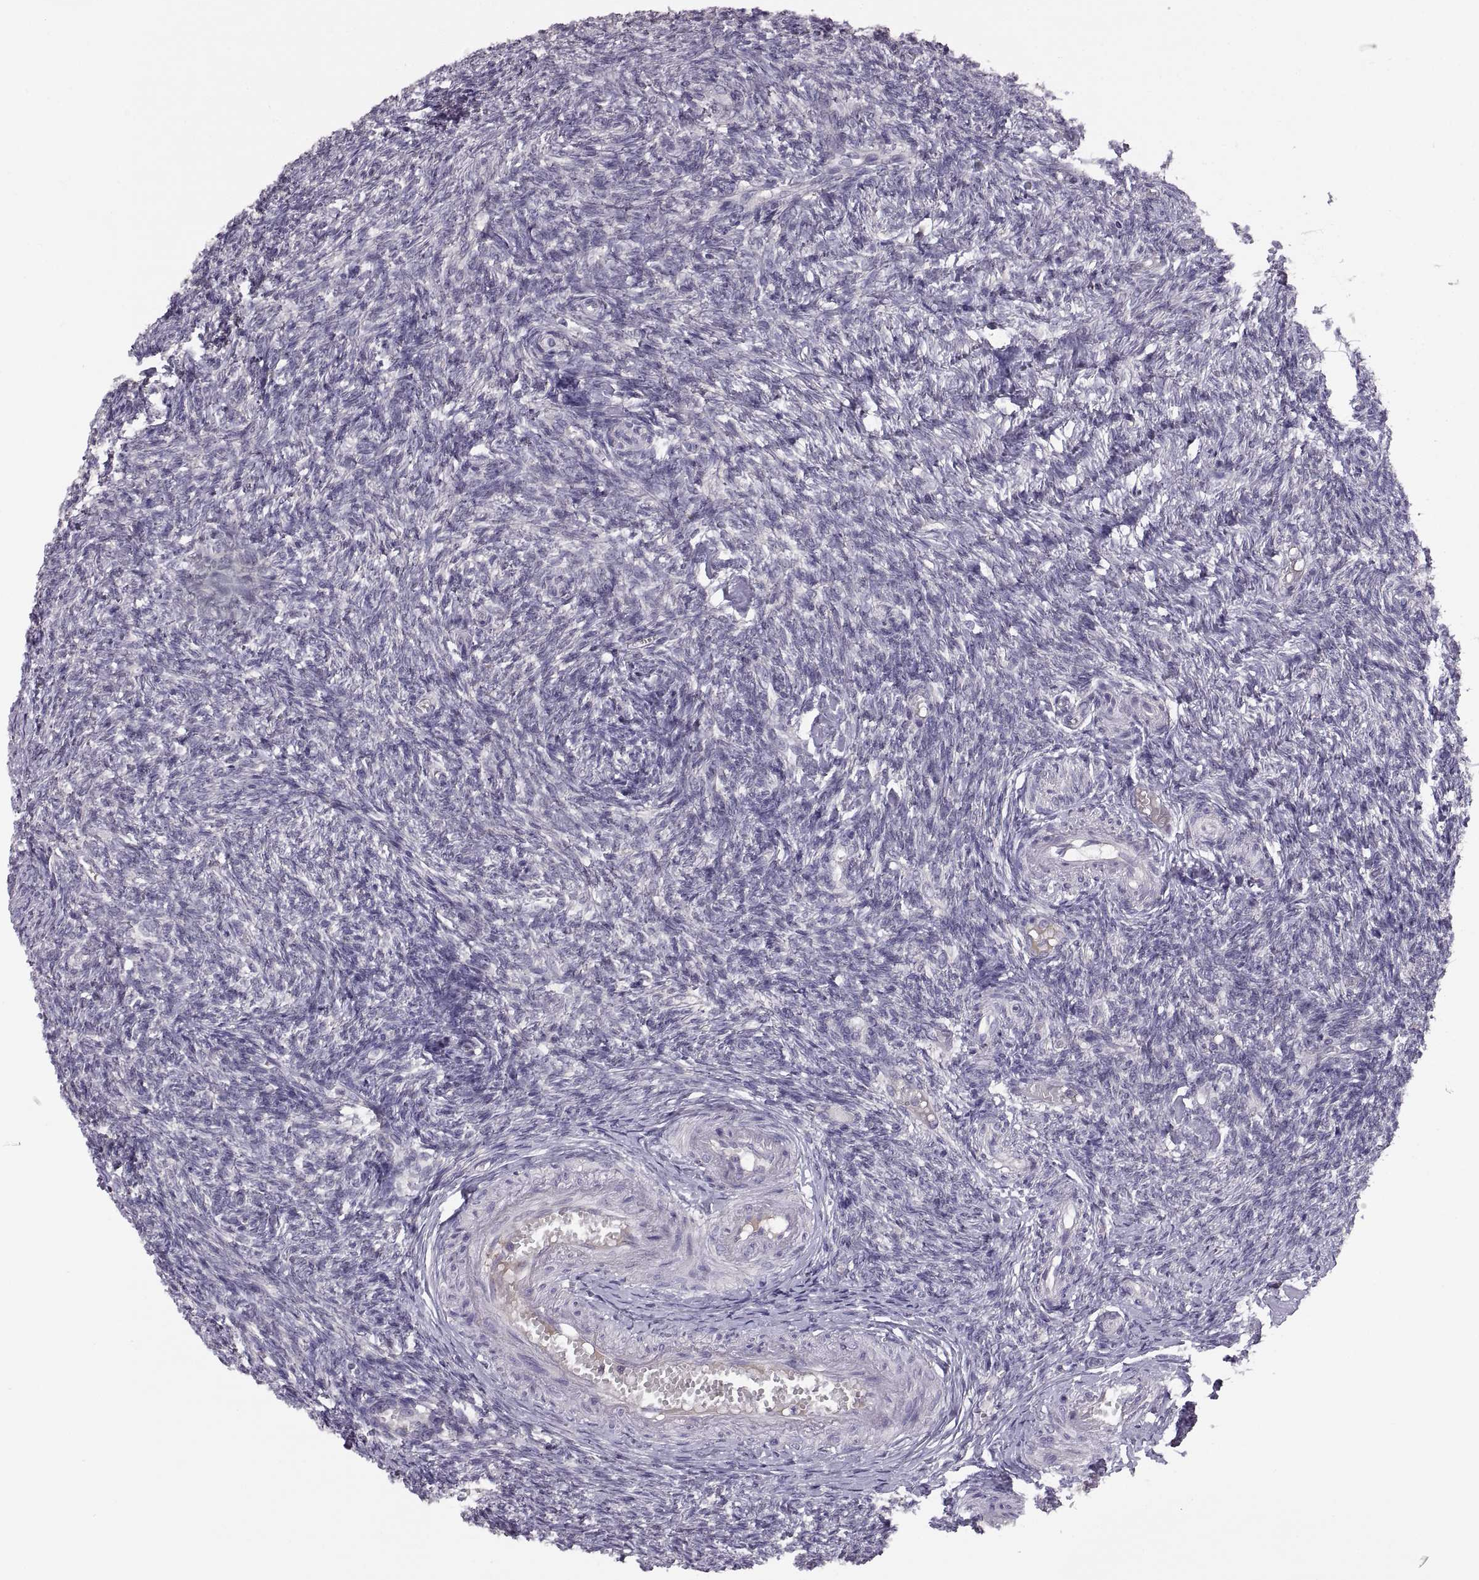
{"staining": {"intensity": "weak", "quantity": ">75%", "location": "cytoplasmic/membranous"}, "tissue": "ovary", "cell_type": "Follicle cells", "image_type": "normal", "snomed": [{"axis": "morphology", "description": "Normal tissue, NOS"}, {"axis": "topography", "description": "Ovary"}], "caption": "Brown immunohistochemical staining in unremarkable human ovary displays weak cytoplasmic/membranous staining in approximately >75% of follicle cells.", "gene": "ACSBG2", "patient": {"sex": "female", "age": 43}}